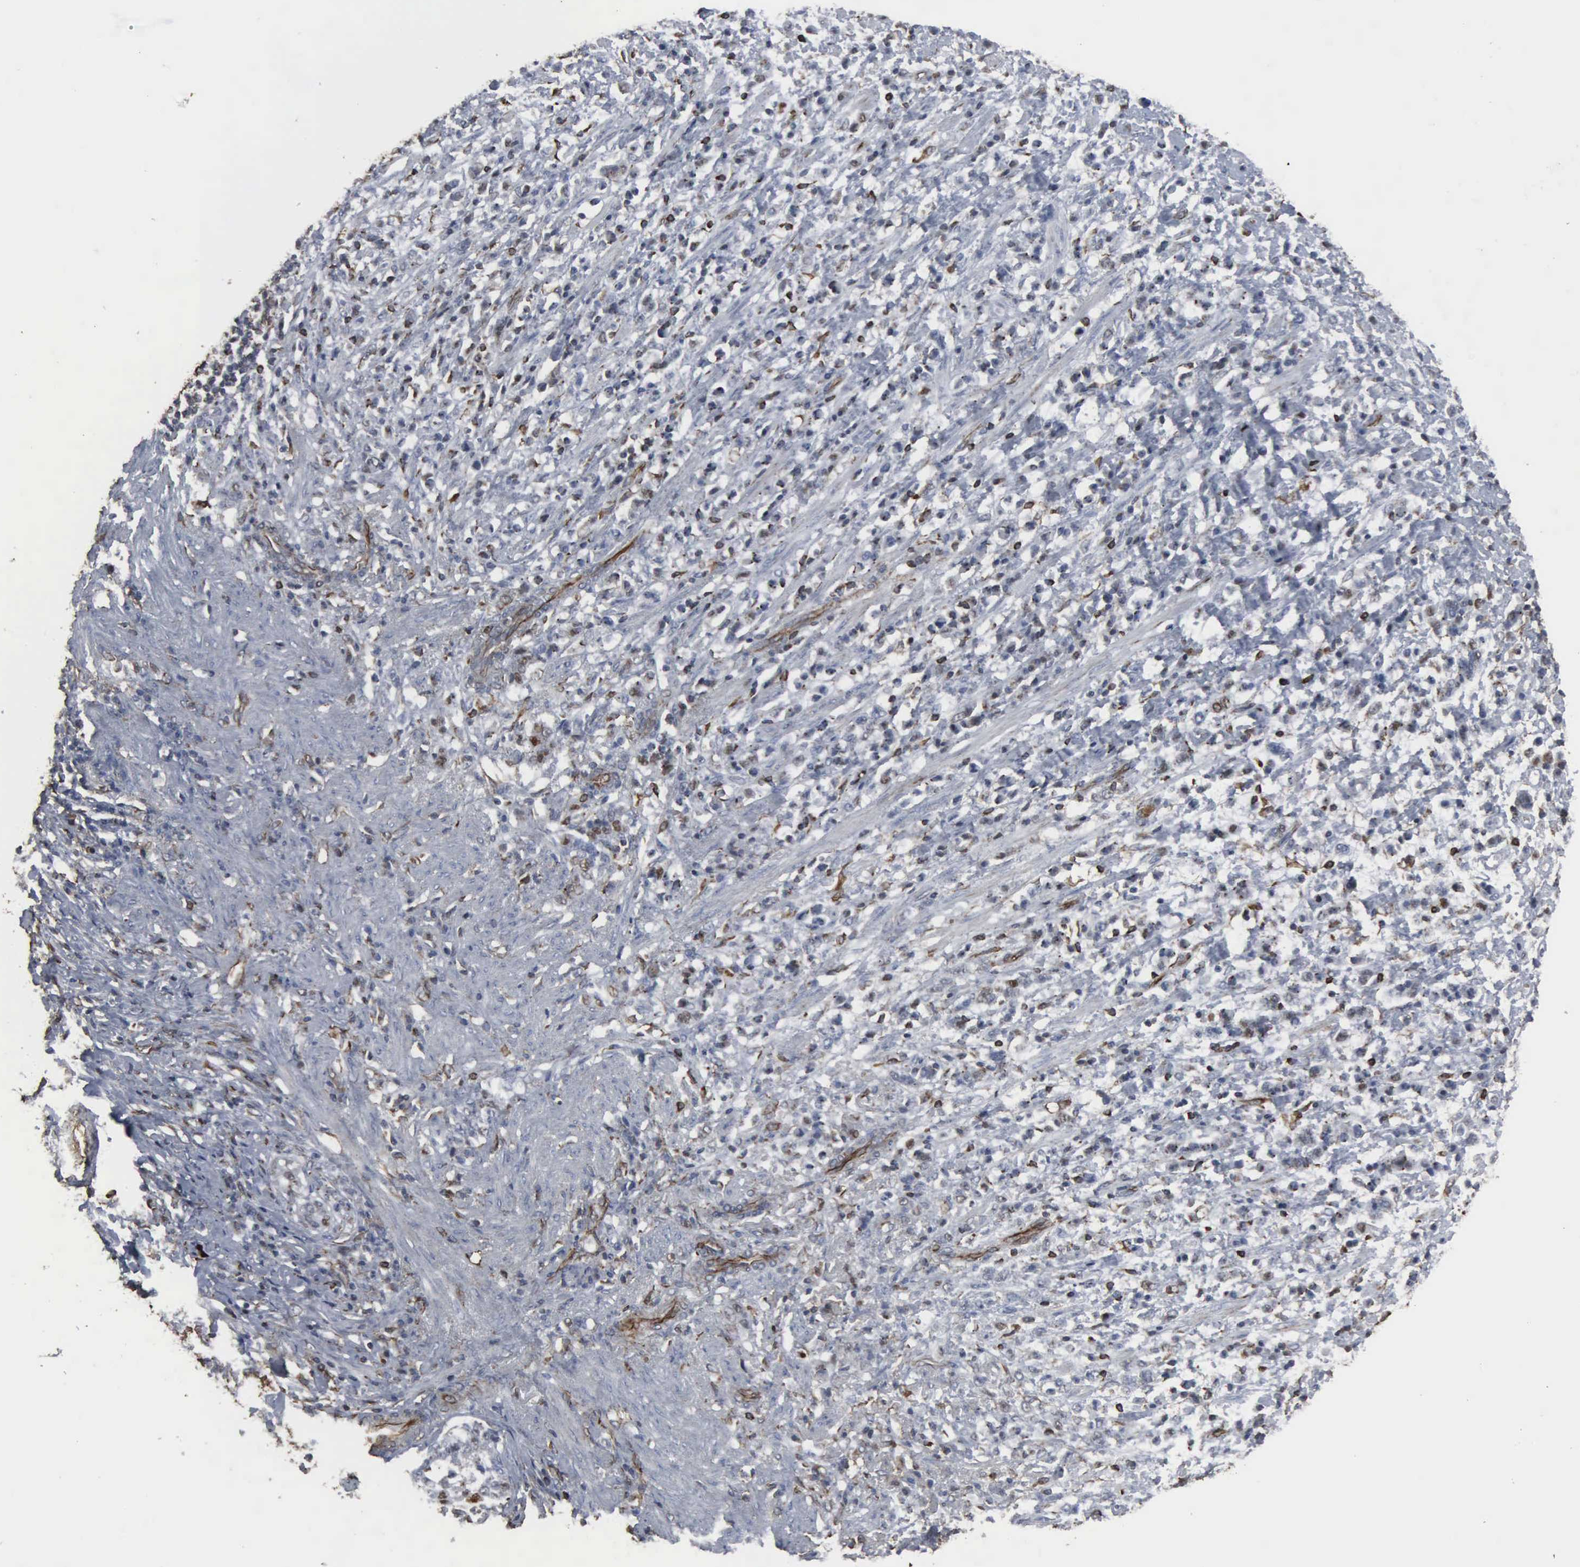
{"staining": {"intensity": "negative", "quantity": "none", "location": "none"}, "tissue": "stomach cancer", "cell_type": "Tumor cells", "image_type": "cancer", "snomed": [{"axis": "morphology", "description": "Adenocarcinoma, NOS"}, {"axis": "topography", "description": "Stomach, lower"}], "caption": "Protein analysis of stomach adenocarcinoma demonstrates no significant staining in tumor cells.", "gene": "CCNE1", "patient": {"sex": "male", "age": 88}}